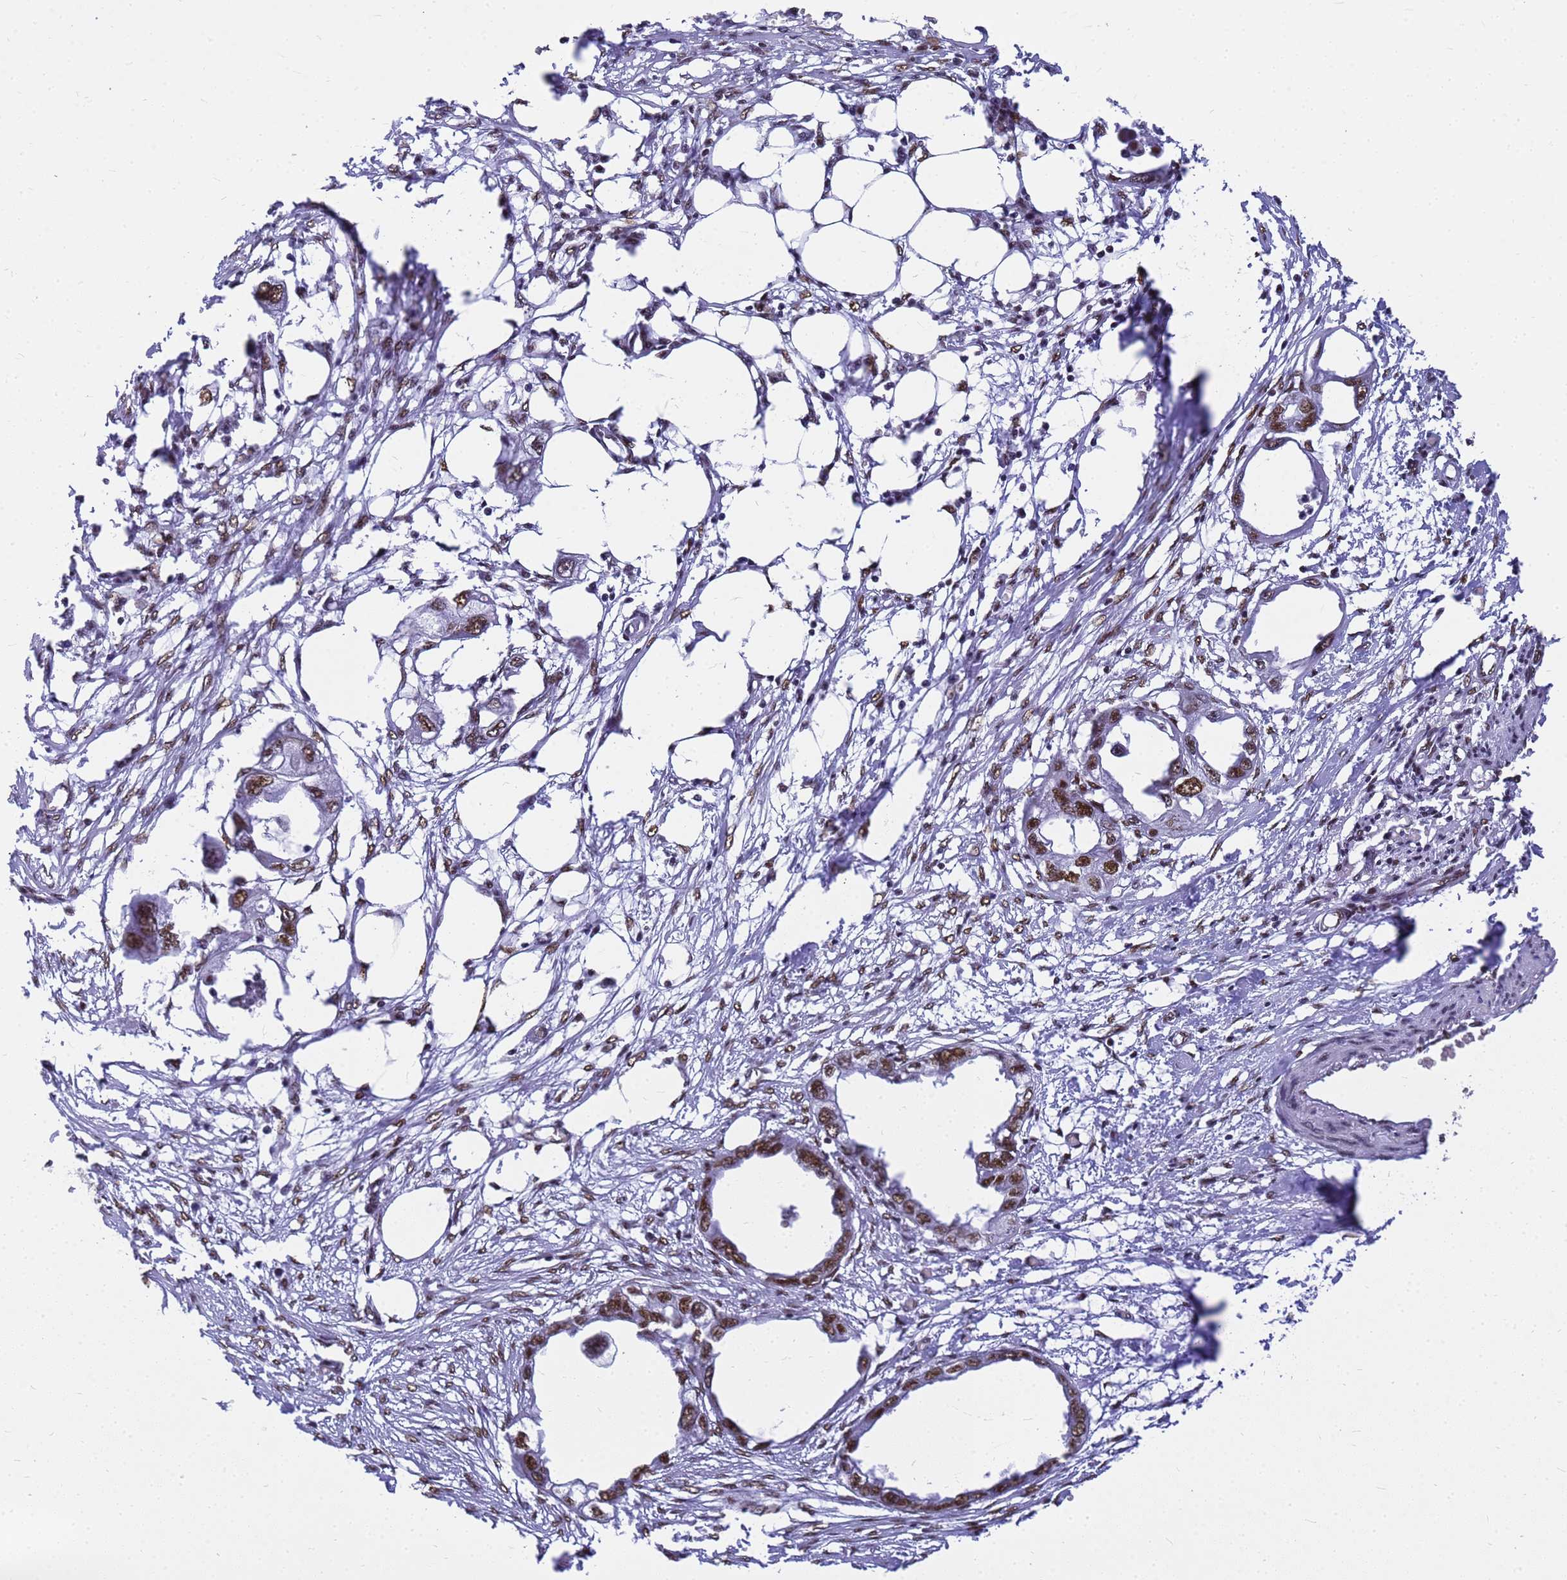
{"staining": {"intensity": "moderate", "quantity": ">75%", "location": "nuclear"}, "tissue": "endometrial cancer", "cell_type": "Tumor cells", "image_type": "cancer", "snomed": [{"axis": "morphology", "description": "Adenocarcinoma, NOS"}, {"axis": "morphology", "description": "Adenocarcinoma, metastatic, NOS"}, {"axis": "topography", "description": "Adipose tissue"}, {"axis": "topography", "description": "Endometrium"}], "caption": "An immunohistochemistry (IHC) image of tumor tissue is shown. Protein staining in brown labels moderate nuclear positivity in endometrial cancer (adenocarcinoma) within tumor cells.", "gene": "SART3", "patient": {"sex": "female", "age": 67}}